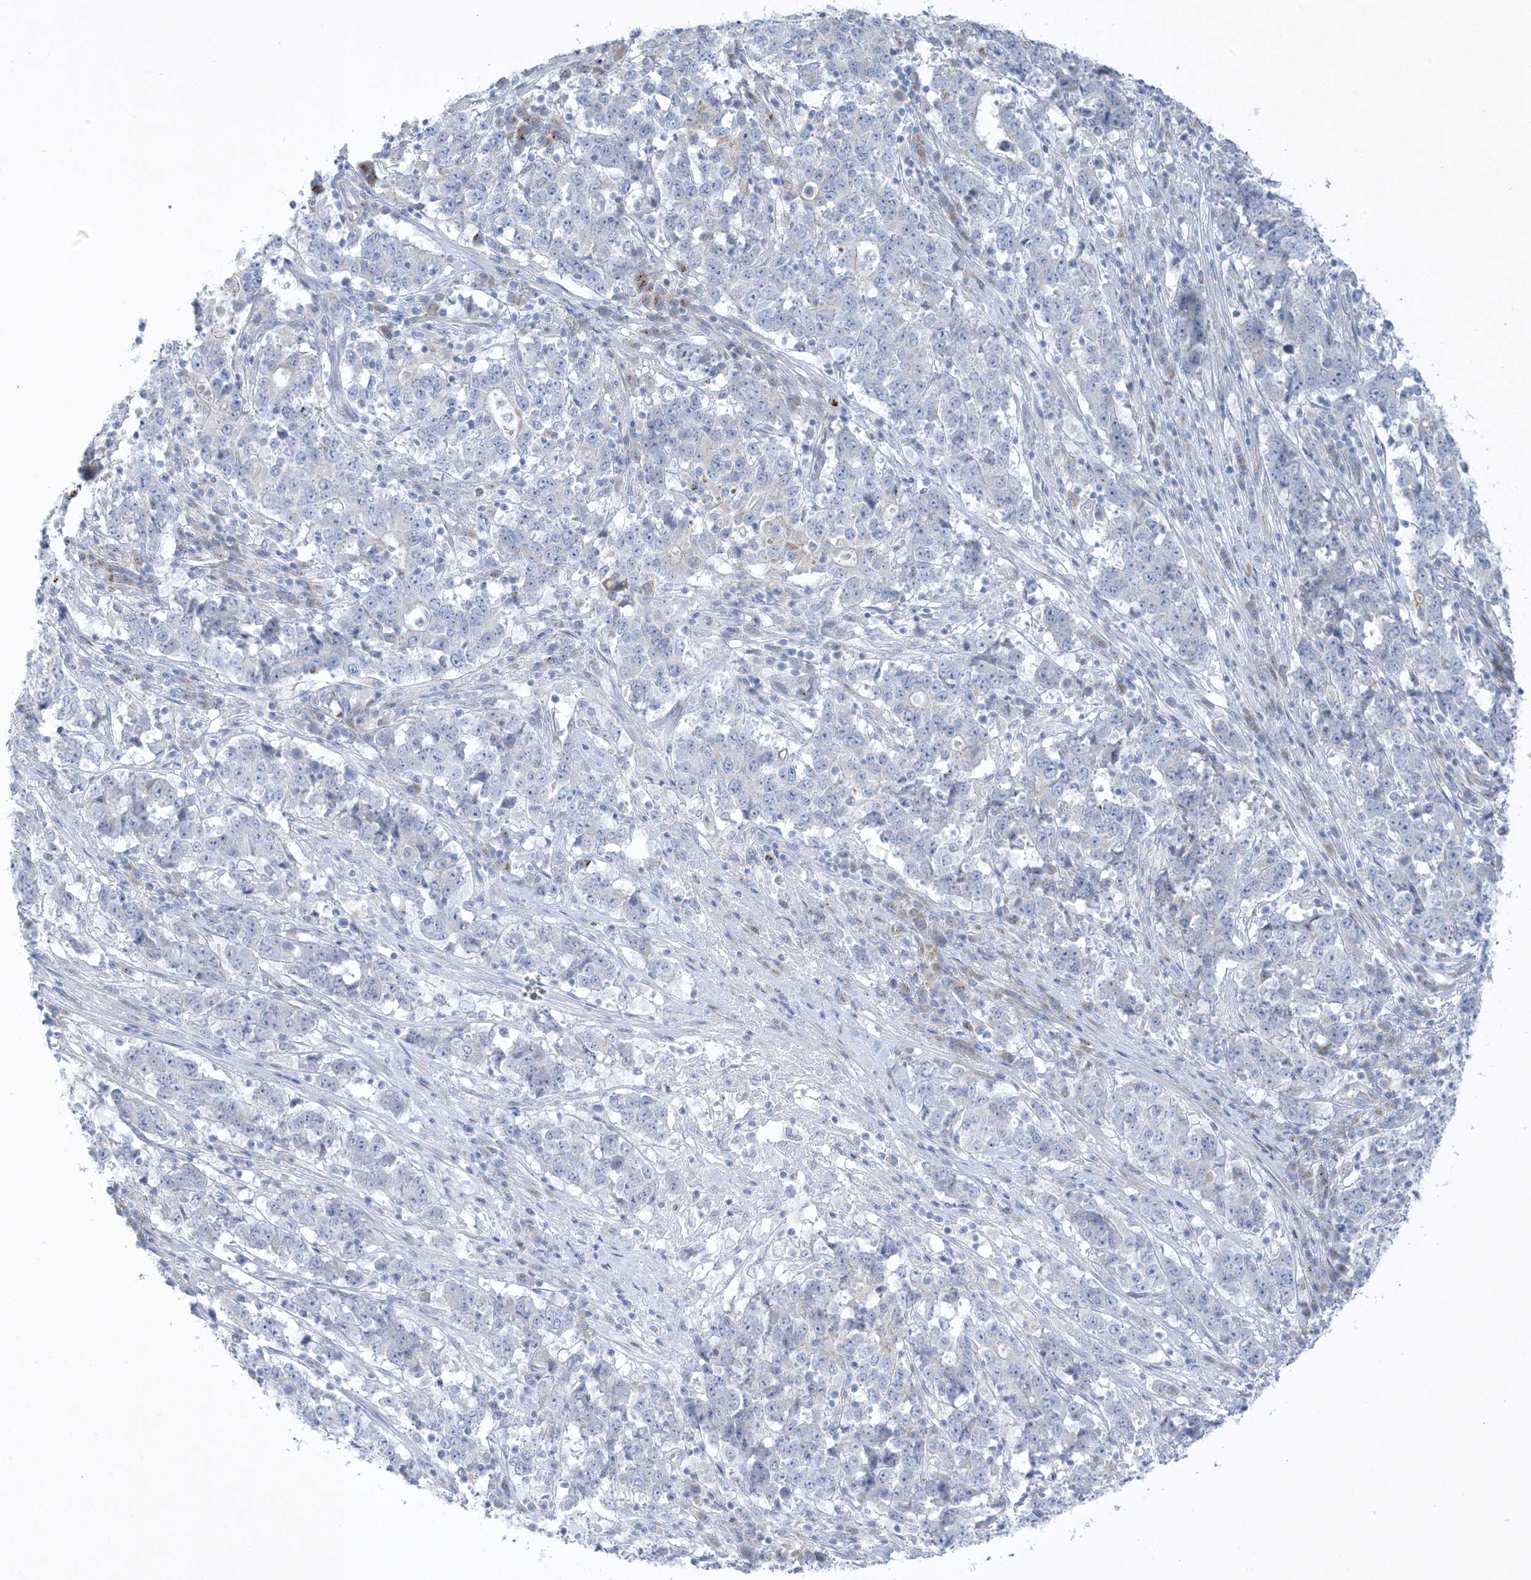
{"staining": {"intensity": "negative", "quantity": "none", "location": "none"}, "tissue": "stomach cancer", "cell_type": "Tumor cells", "image_type": "cancer", "snomed": [{"axis": "morphology", "description": "Adenocarcinoma, NOS"}, {"axis": "topography", "description": "Stomach"}], "caption": "Protein analysis of adenocarcinoma (stomach) shows no significant expression in tumor cells. Nuclei are stained in blue.", "gene": "XIRP2", "patient": {"sex": "male", "age": 59}}